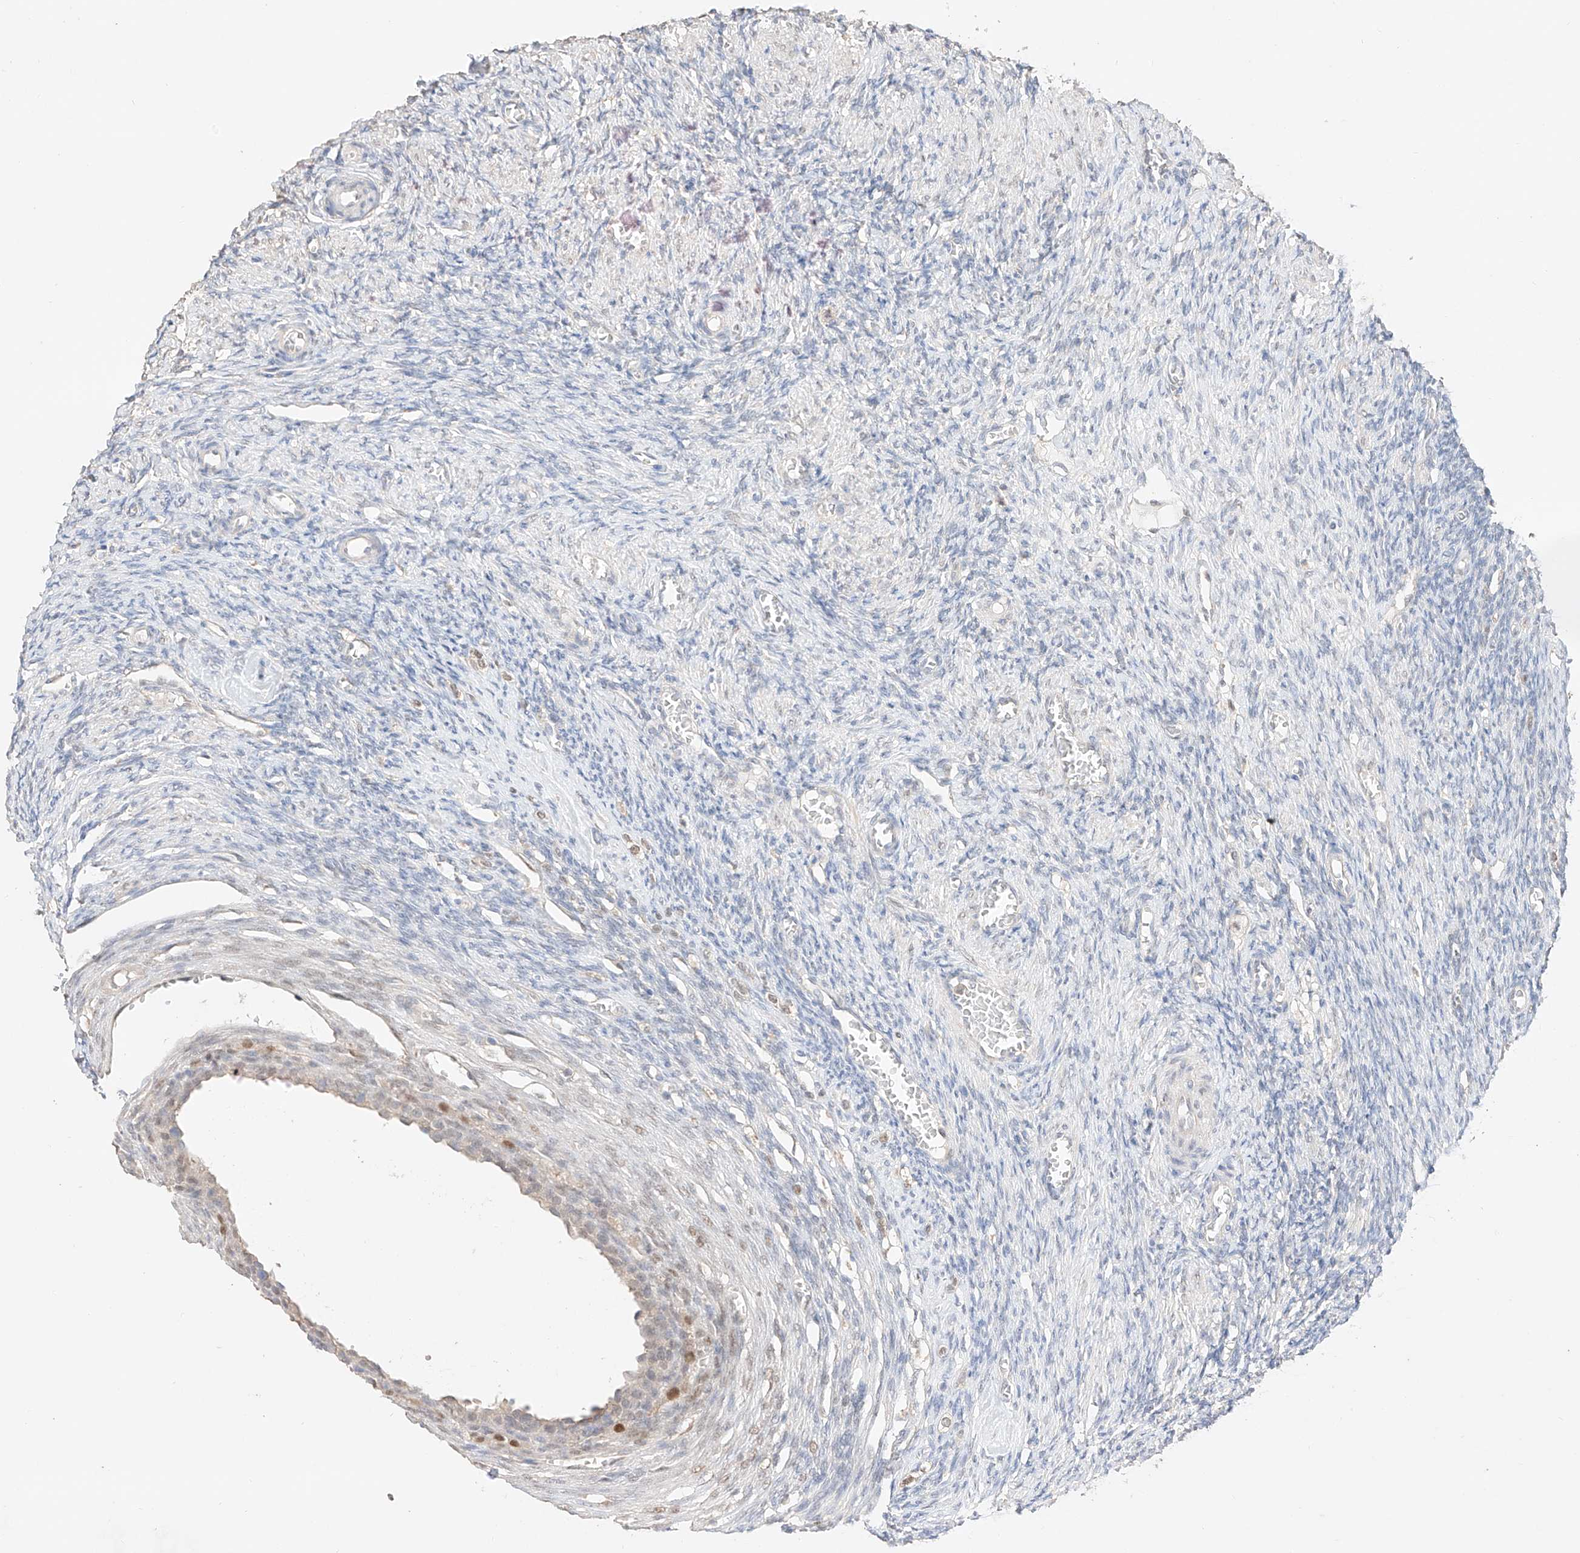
{"staining": {"intensity": "negative", "quantity": "none", "location": "none"}, "tissue": "ovary", "cell_type": "Ovarian stroma cells", "image_type": "normal", "snomed": [{"axis": "morphology", "description": "Normal tissue, NOS"}, {"axis": "topography", "description": "Ovary"}], "caption": "Ovarian stroma cells show no significant protein positivity in unremarkable ovary.", "gene": "APIP", "patient": {"sex": "female", "age": 27}}